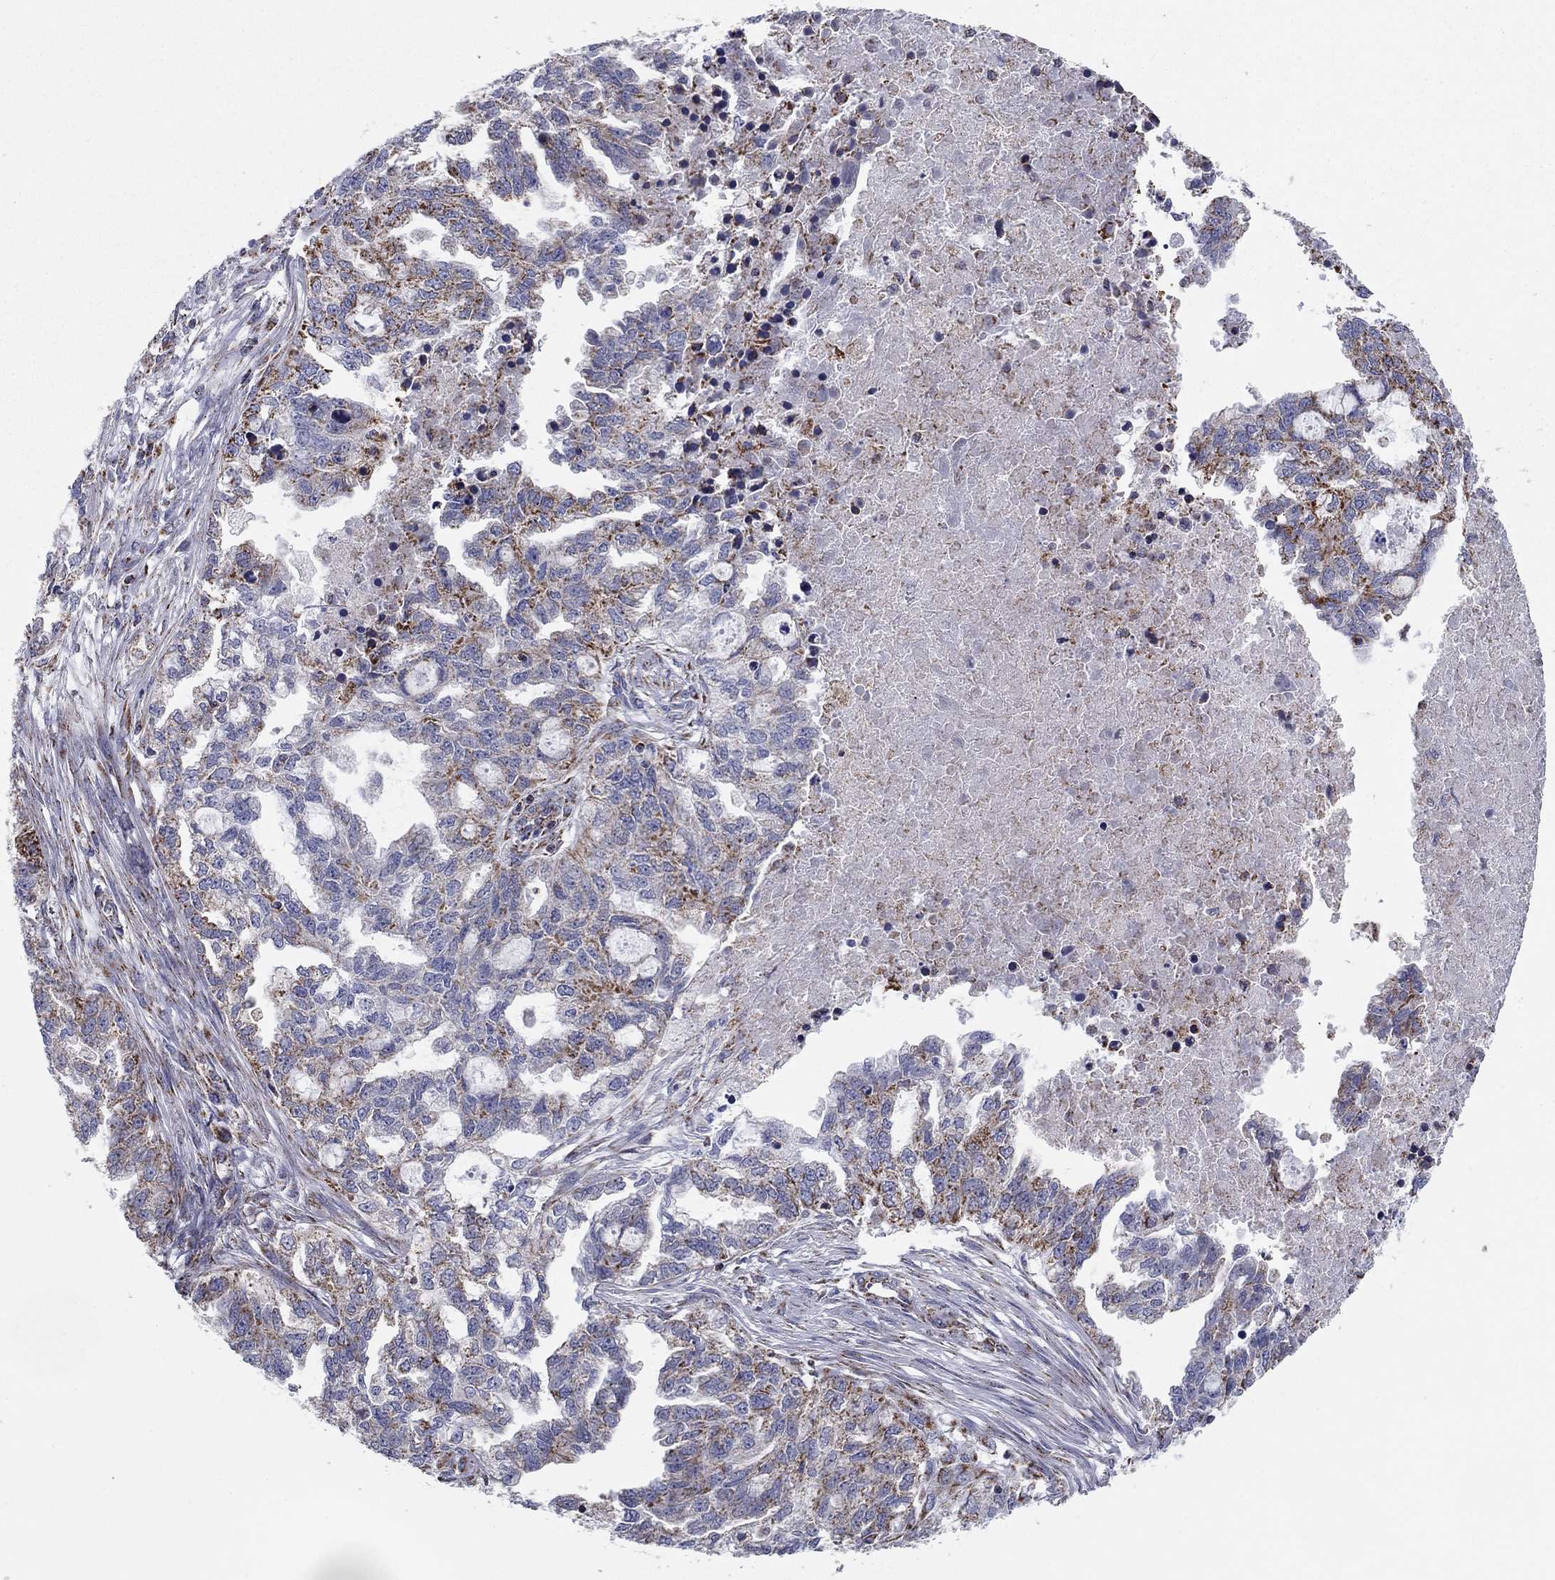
{"staining": {"intensity": "strong", "quantity": "<25%", "location": "cytoplasmic/membranous"}, "tissue": "ovarian cancer", "cell_type": "Tumor cells", "image_type": "cancer", "snomed": [{"axis": "morphology", "description": "Cystadenocarcinoma, serous, NOS"}, {"axis": "topography", "description": "Ovary"}], "caption": "DAB immunohistochemical staining of human ovarian serous cystadenocarcinoma shows strong cytoplasmic/membranous protein expression in about <25% of tumor cells.", "gene": "NDUFV1", "patient": {"sex": "female", "age": 51}}